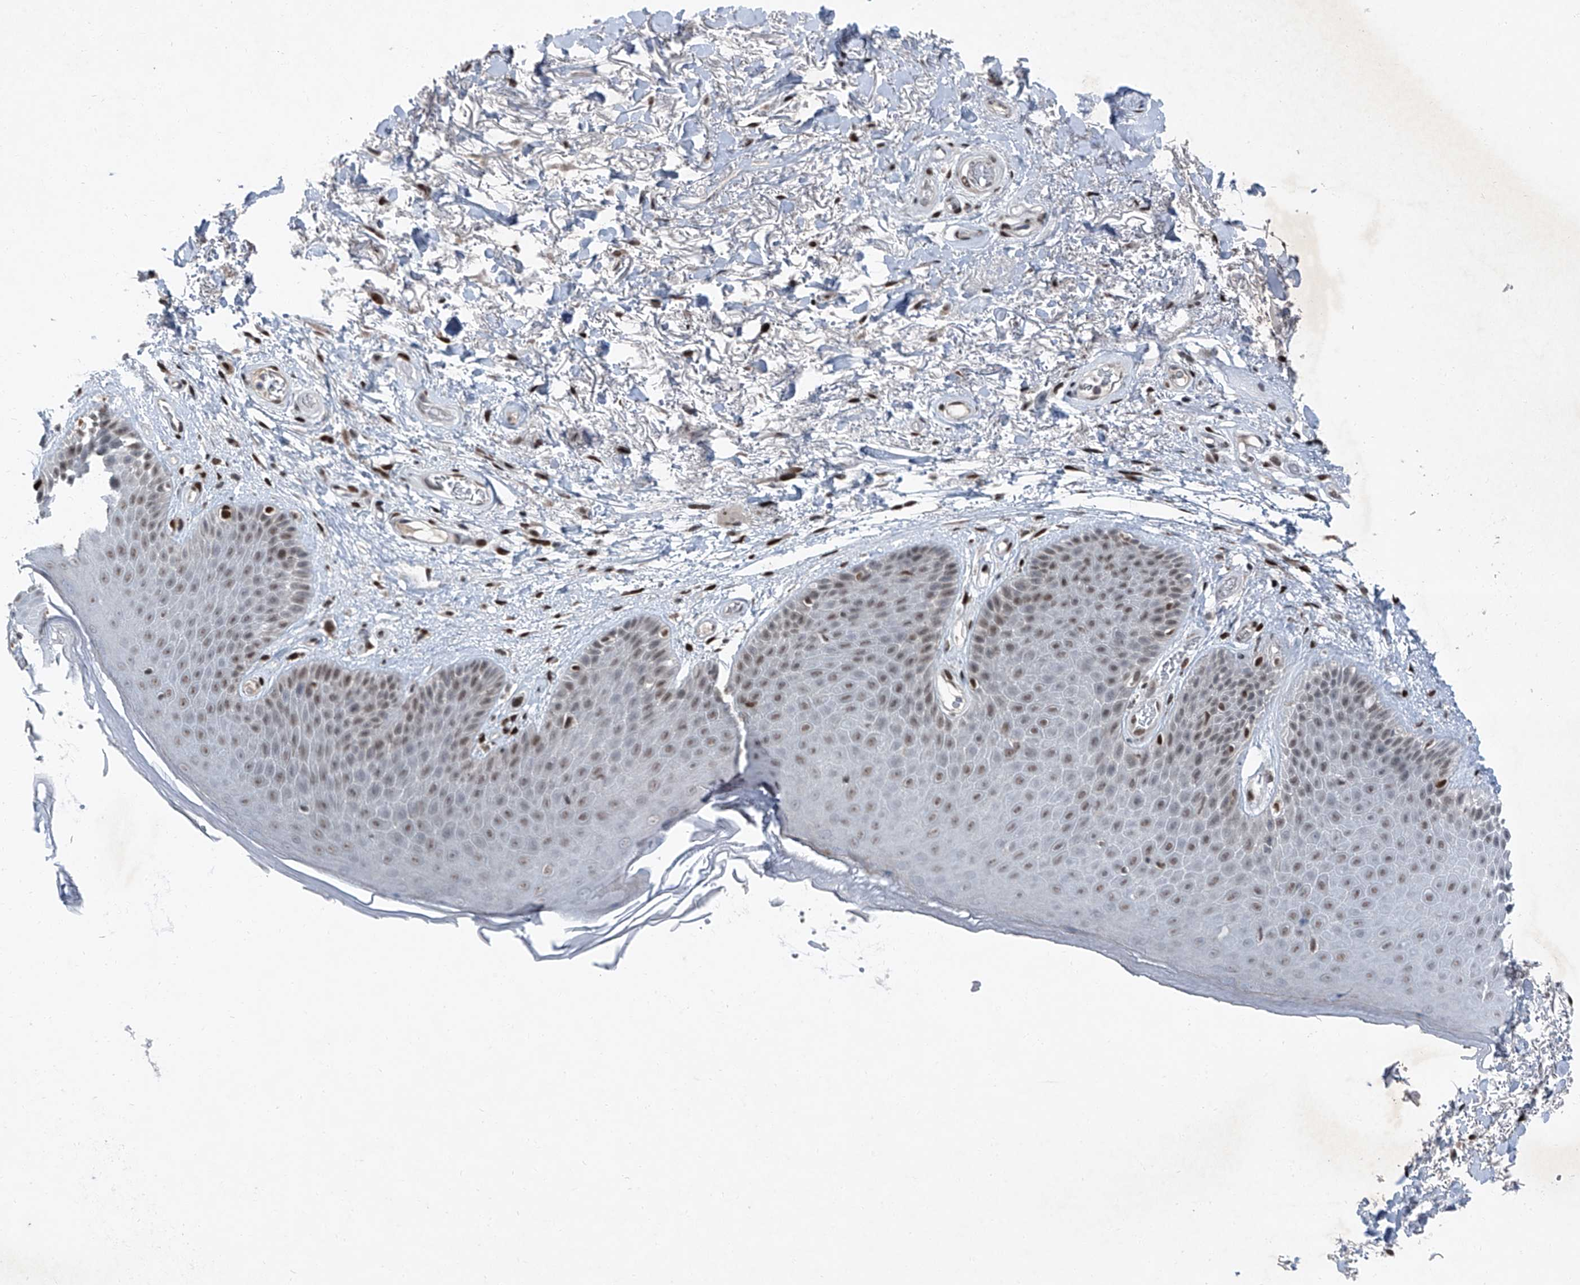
{"staining": {"intensity": "moderate", "quantity": "<25%", "location": "nuclear"}, "tissue": "skin", "cell_type": "Epidermal cells", "image_type": "normal", "snomed": [{"axis": "morphology", "description": "Normal tissue, NOS"}, {"axis": "topography", "description": "Anal"}], "caption": "An immunohistochemistry (IHC) micrograph of normal tissue is shown. Protein staining in brown labels moderate nuclear positivity in skin within epidermal cells.", "gene": "BMI1", "patient": {"sex": "male", "age": 74}}